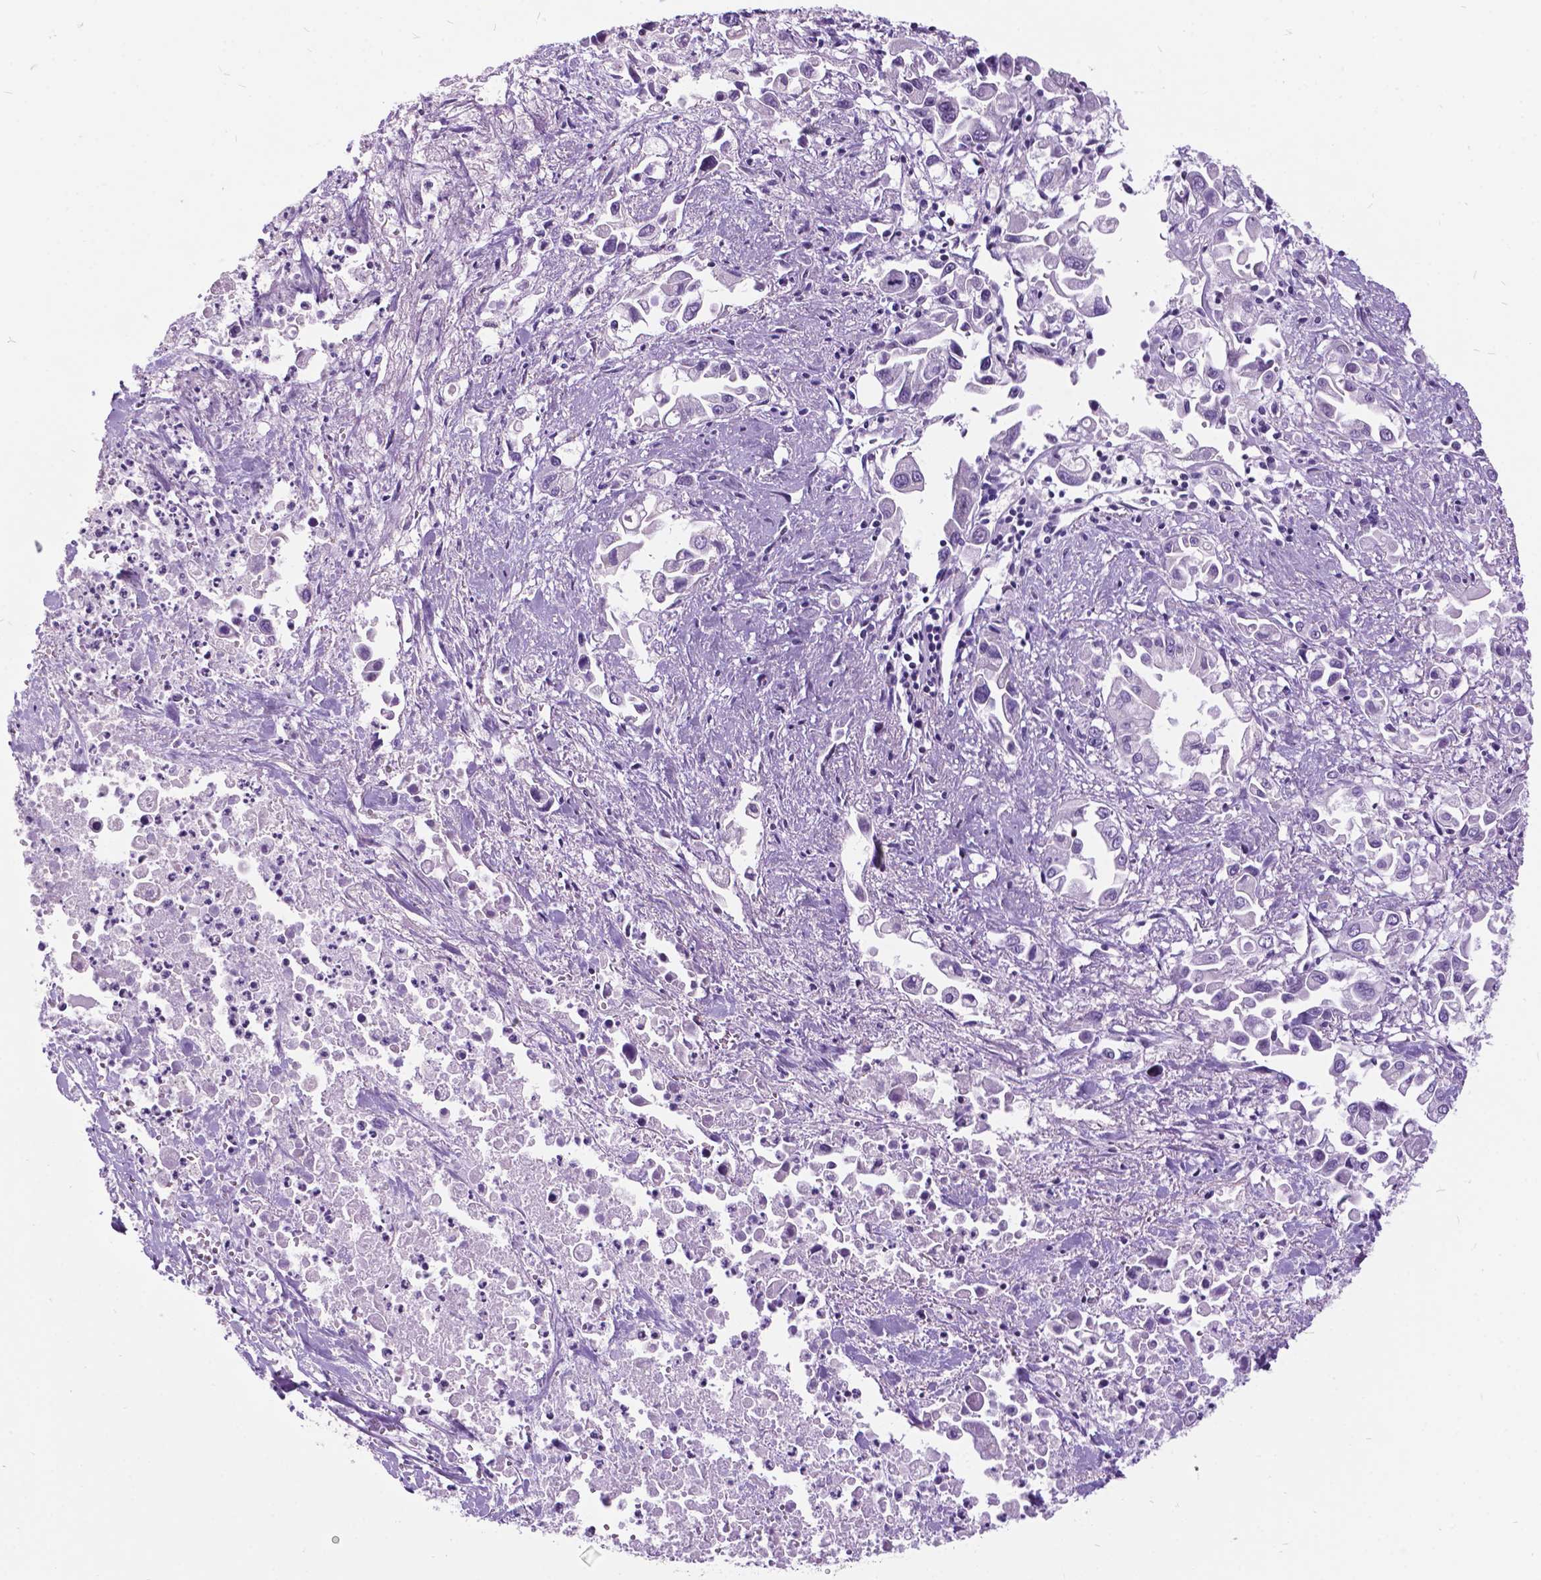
{"staining": {"intensity": "negative", "quantity": "none", "location": "none"}, "tissue": "pancreatic cancer", "cell_type": "Tumor cells", "image_type": "cancer", "snomed": [{"axis": "morphology", "description": "Adenocarcinoma, NOS"}, {"axis": "topography", "description": "Pancreas"}], "caption": "Image shows no protein expression in tumor cells of pancreatic cancer tissue.", "gene": "DPF3", "patient": {"sex": "female", "age": 83}}